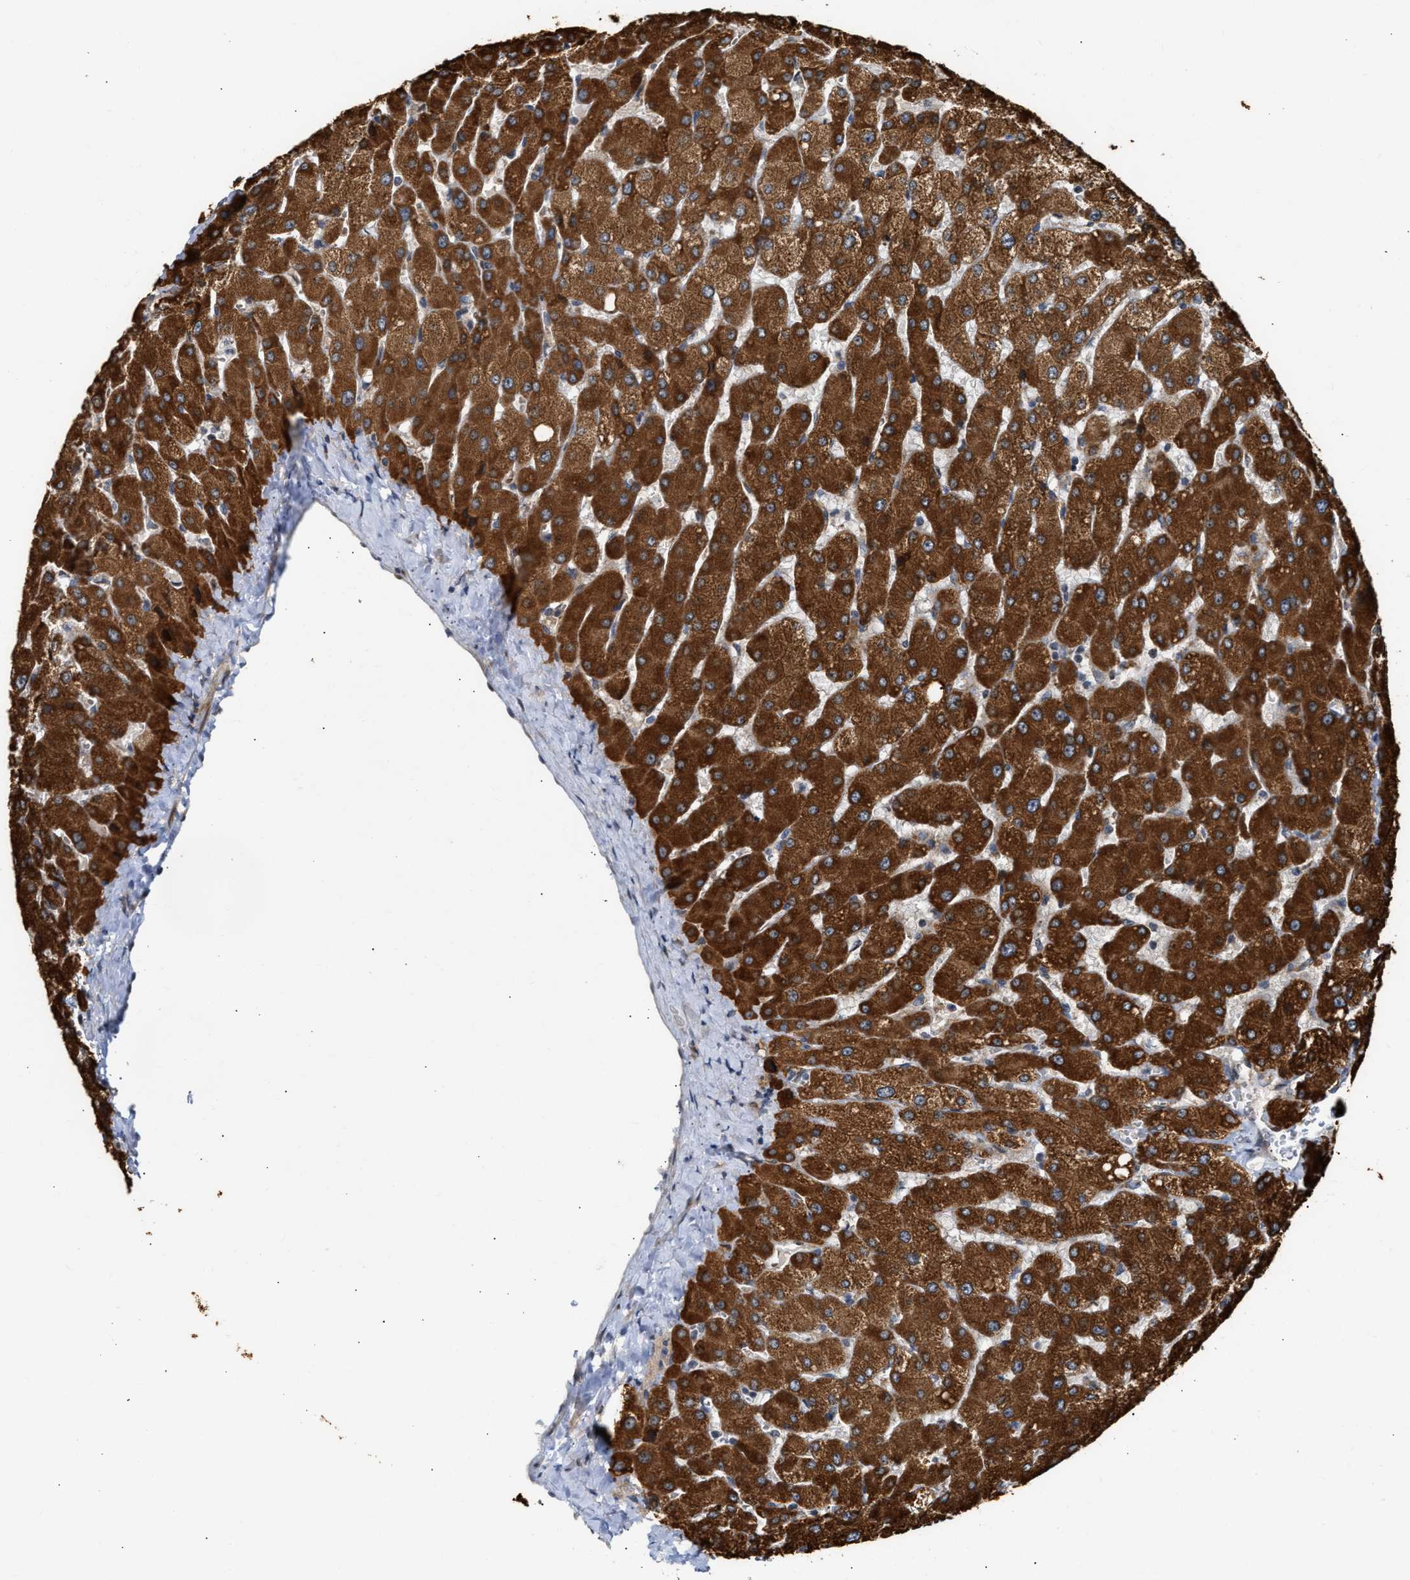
{"staining": {"intensity": "weak", "quantity": "25%-75%", "location": "cytoplasmic/membranous"}, "tissue": "liver", "cell_type": "Cholangiocytes", "image_type": "normal", "snomed": [{"axis": "morphology", "description": "Normal tissue, NOS"}, {"axis": "topography", "description": "Liver"}], "caption": "An immunohistochemistry (IHC) image of benign tissue is shown. Protein staining in brown highlights weak cytoplasmic/membranous positivity in liver within cholangiocytes. Using DAB (3,3'-diaminobenzidine) (brown) and hematoxylin (blue) stains, captured at high magnification using brightfield microscopy.", "gene": "DEPTOR", "patient": {"sex": "male", "age": 55}}